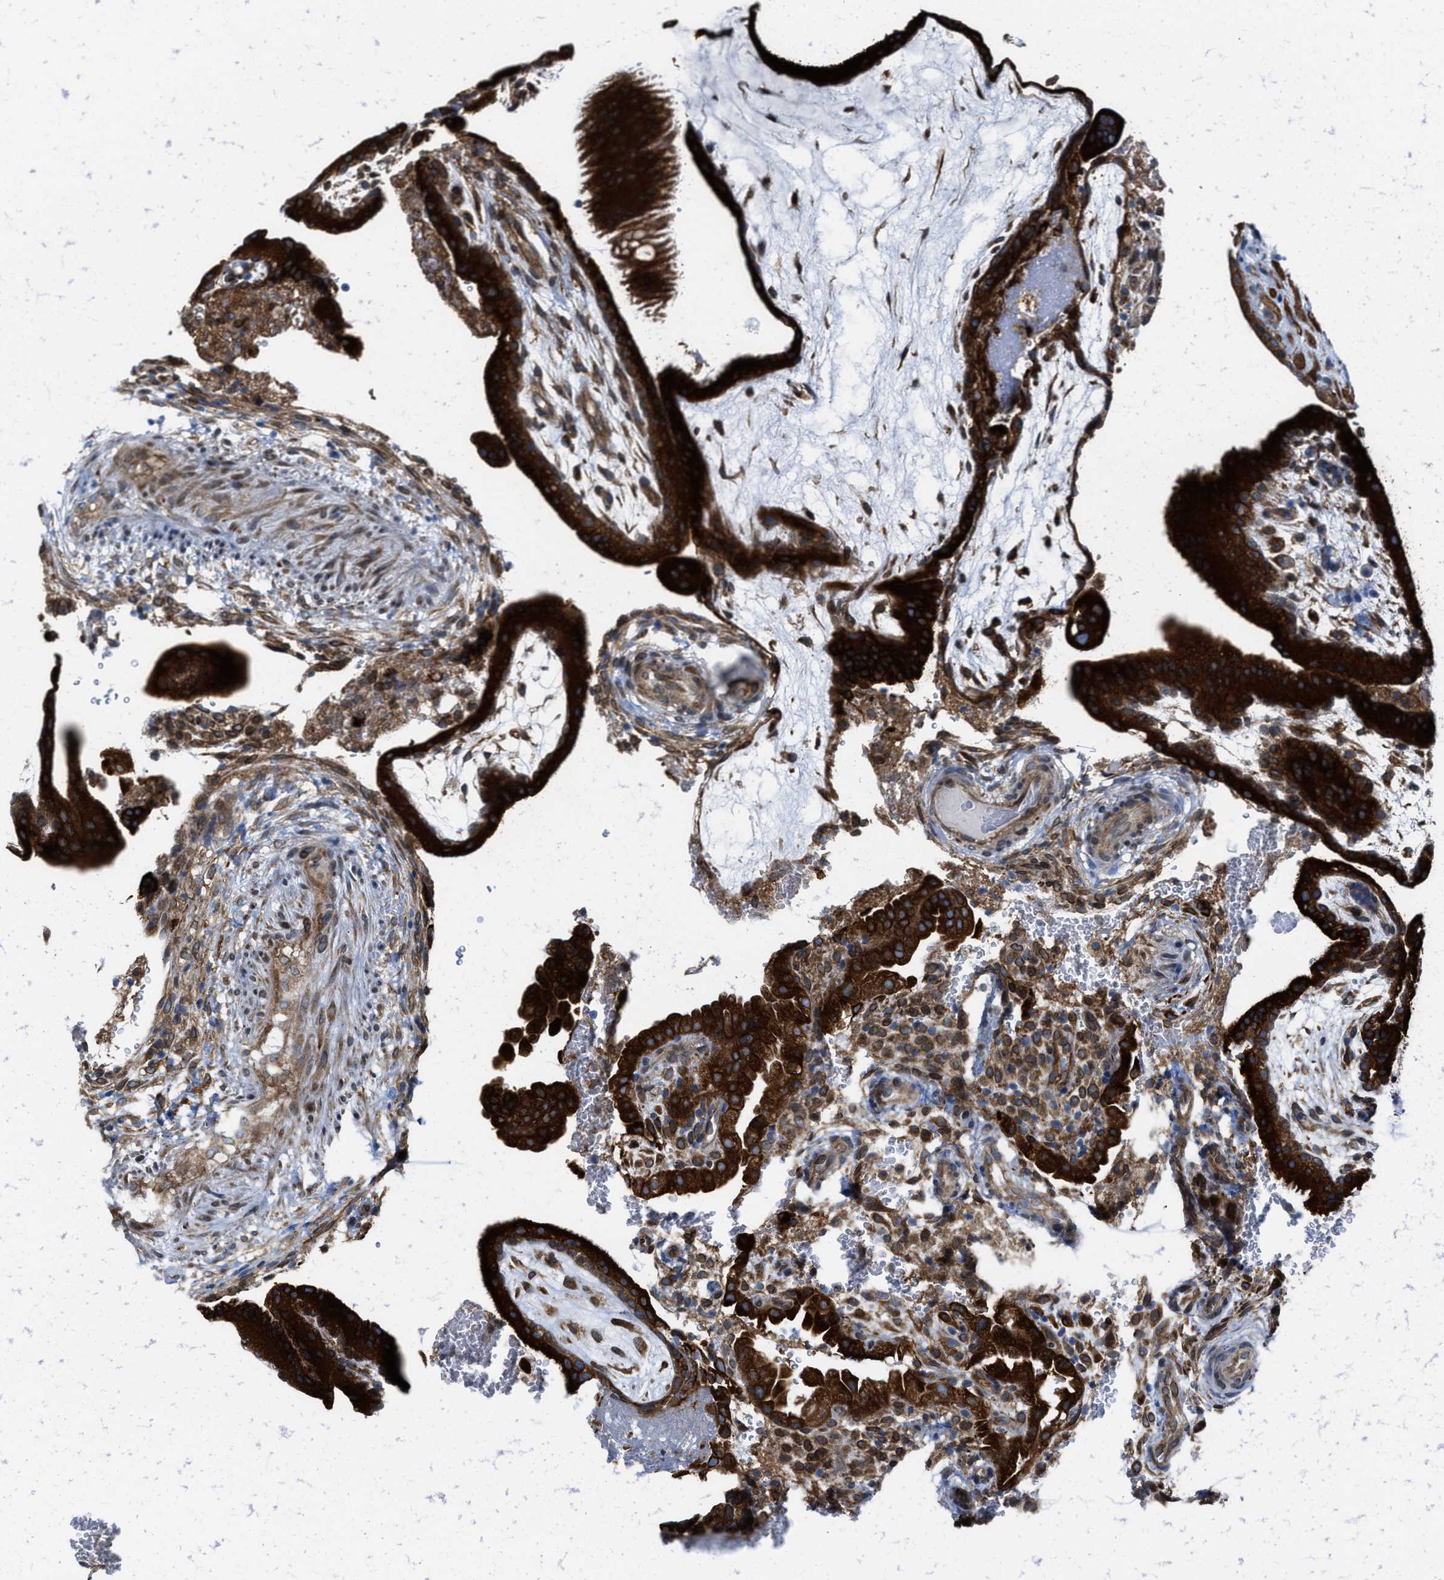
{"staining": {"intensity": "strong", "quantity": ">75%", "location": "cytoplasmic/membranous"}, "tissue": "placenta", "cell_type": "Trophoblastic cells", "image_type": "normal", "snomed": [{"axis": "morphology", "description": "Normal tissue, NOS"}, {"axis": "topography", "description": "Placenta"}], "caption": "Trophoblastic cells demonstrate high levels of strong cytoplasmic/membranous positivity in about >75% of cells in normal placenta.", "gene": "ERLIN2", "patient": {"sex": "female", "age": 19}}